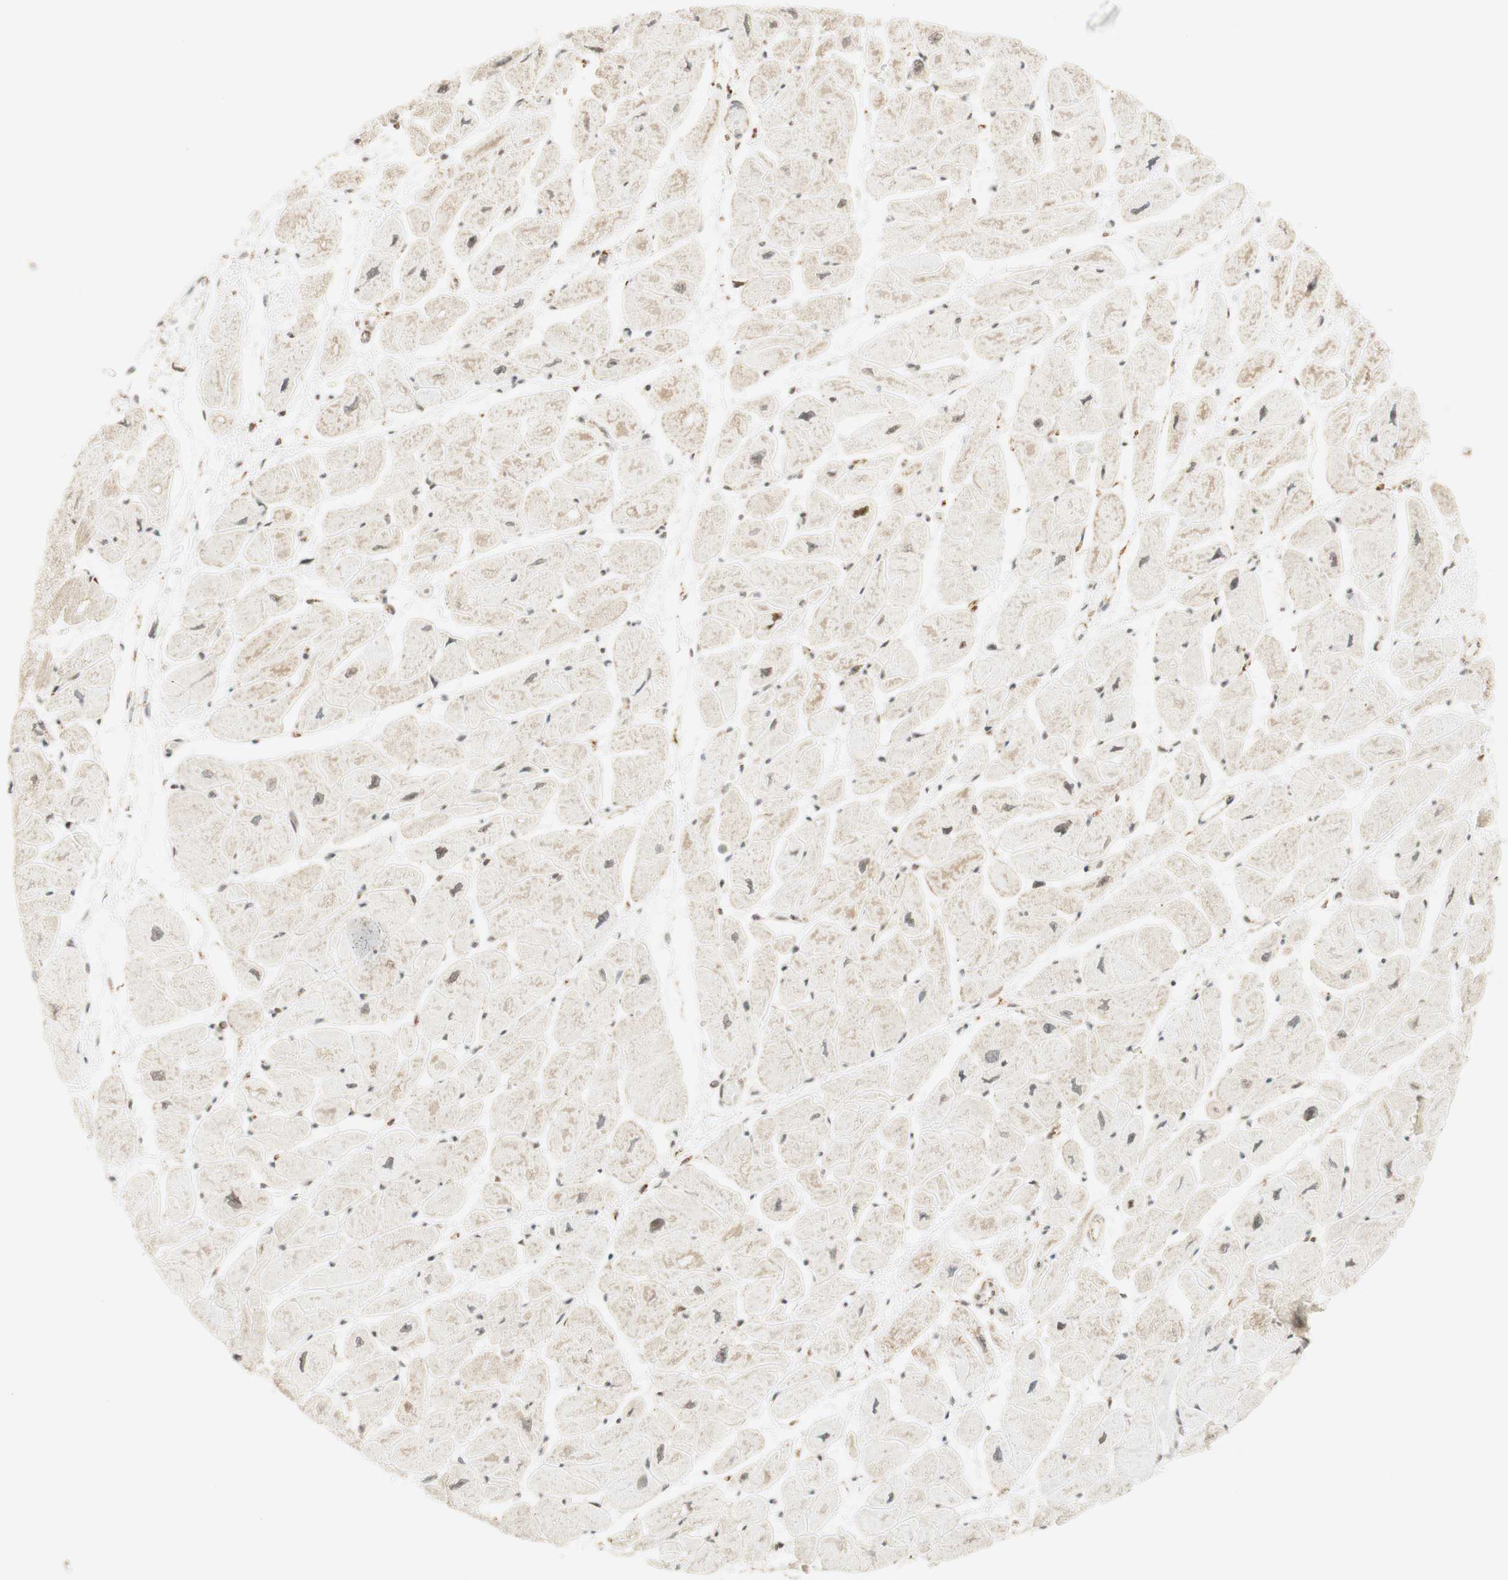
{"staining": {"intensity": "moderate", "quantity": ">75%", "location": "cytoplasmic/membranous,nuclear"}, "tissue": "heart muscle", "cell_type": "Cardiomyocytes", "image_type": "normal", "snomed": [{"axis": "morphology", "description": "Normal tissue, NOS"}, {"axis": "topography", "description": "Heart"}], "caption": "Approximately >75% of cardiomyocytes in normal human heart muscle demonstrate moderate cytoplasmic/membranous,nuclear protein positivity as visualized by brown immunohistochemical staining.", "gene": "ZNF782", "patient": {"sex": "female", "age": 54}}